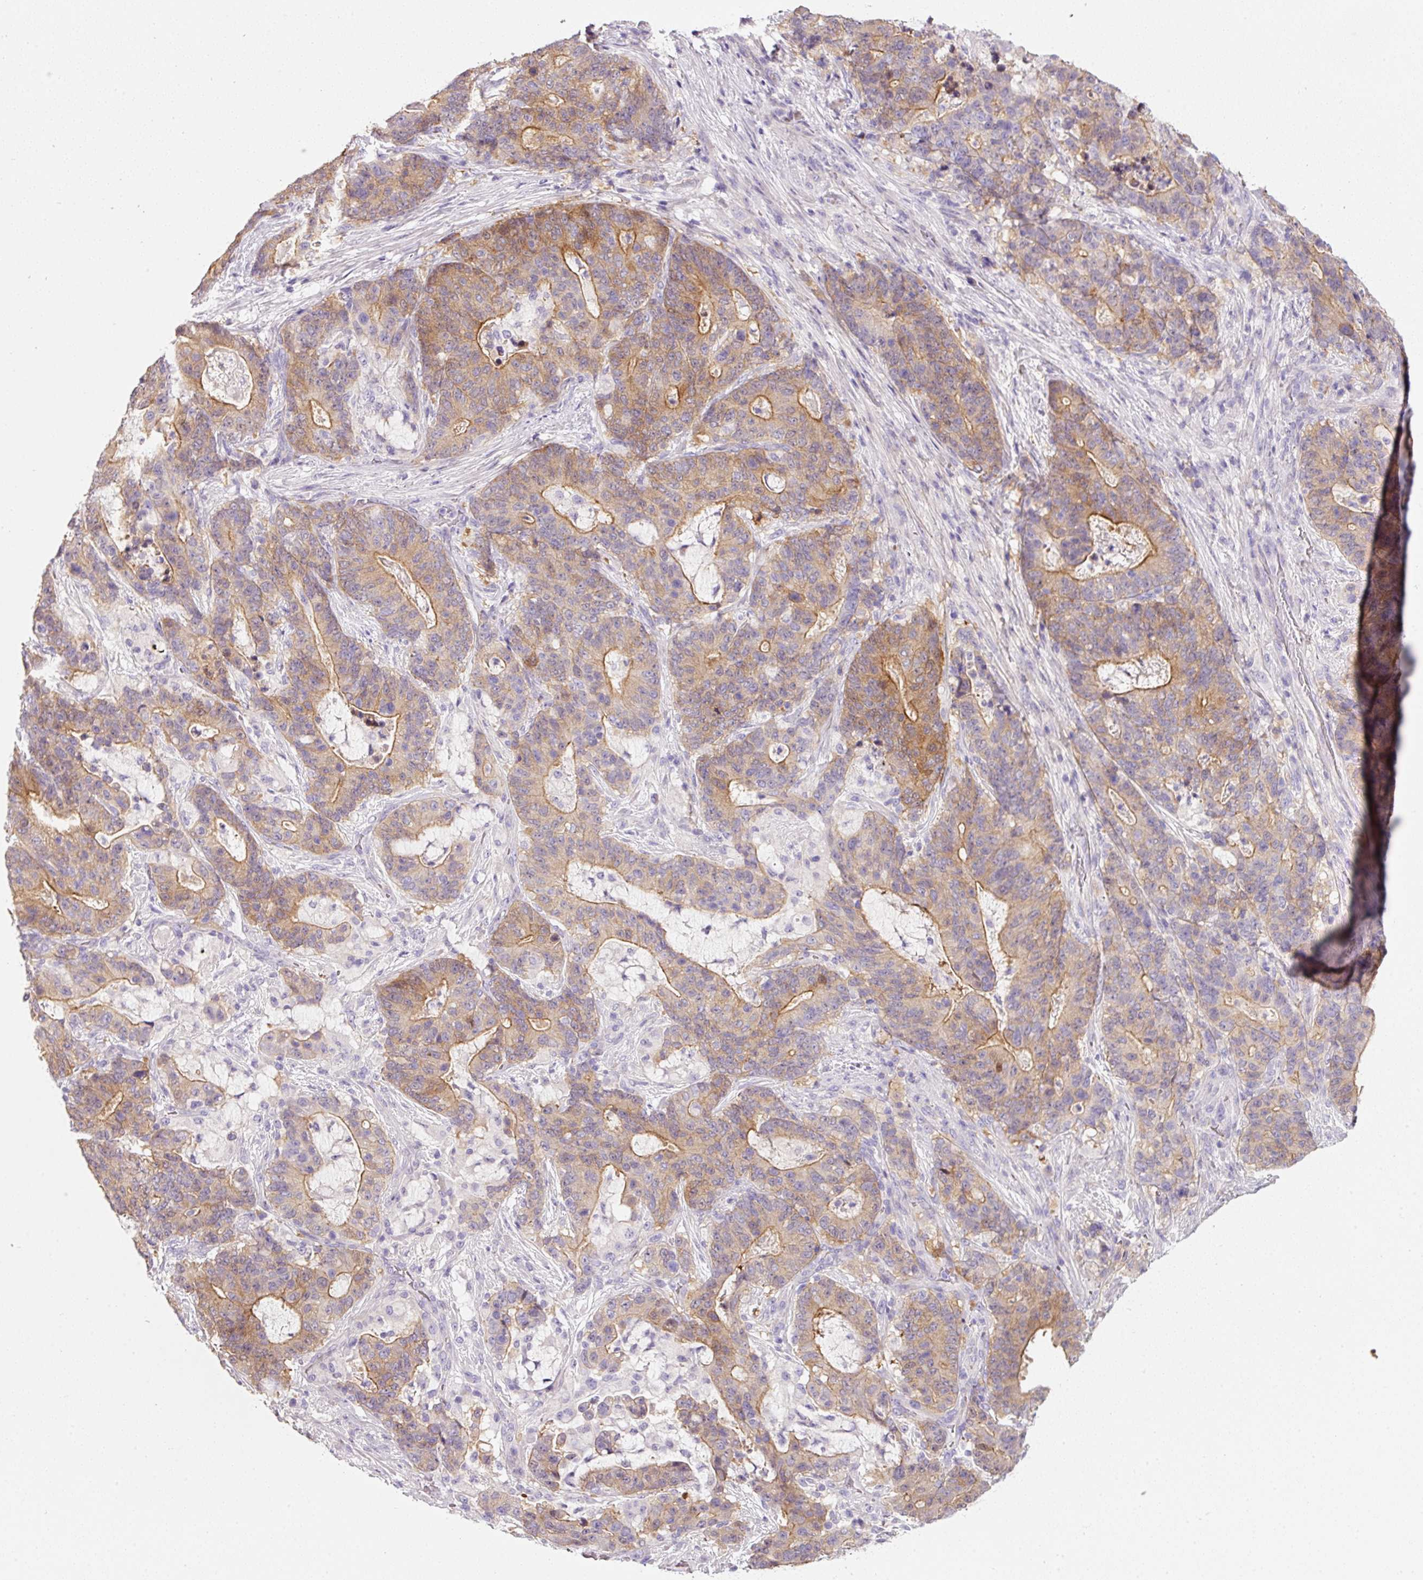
{"staining": {"intensity": "moderate", "quantity": "25%-75%", "location": "cytoplasmic/membranous"}, "tissue": "stomach cancer", "cell_type": "Tumor cells", "image_type": "cancer", "snomed": [{"axis": "morphology", "description": "Normal tissue, NOS"}, {"axis": "morphology", "description": "Adenocarcinoma, NOS"}, {"axis": "topography", "description": "Stomach"}], "caption": "Immunohistochemistry (IHC) staining of stomach adenocarcinoma, which exhibits medium levels of moderate cytoplasmic/membranous staining in about 25%-75% of tumor cells indicating moderate cytoplasmic/membranous protein expression. The staining was performed using DAB (3,3'-diaminobenzidine) (brown) for protein detection and nuclei were counterstained in hematoxylin (blue).", "gene": "SOS2", "patient": {"sex": "female", "age": 64}}